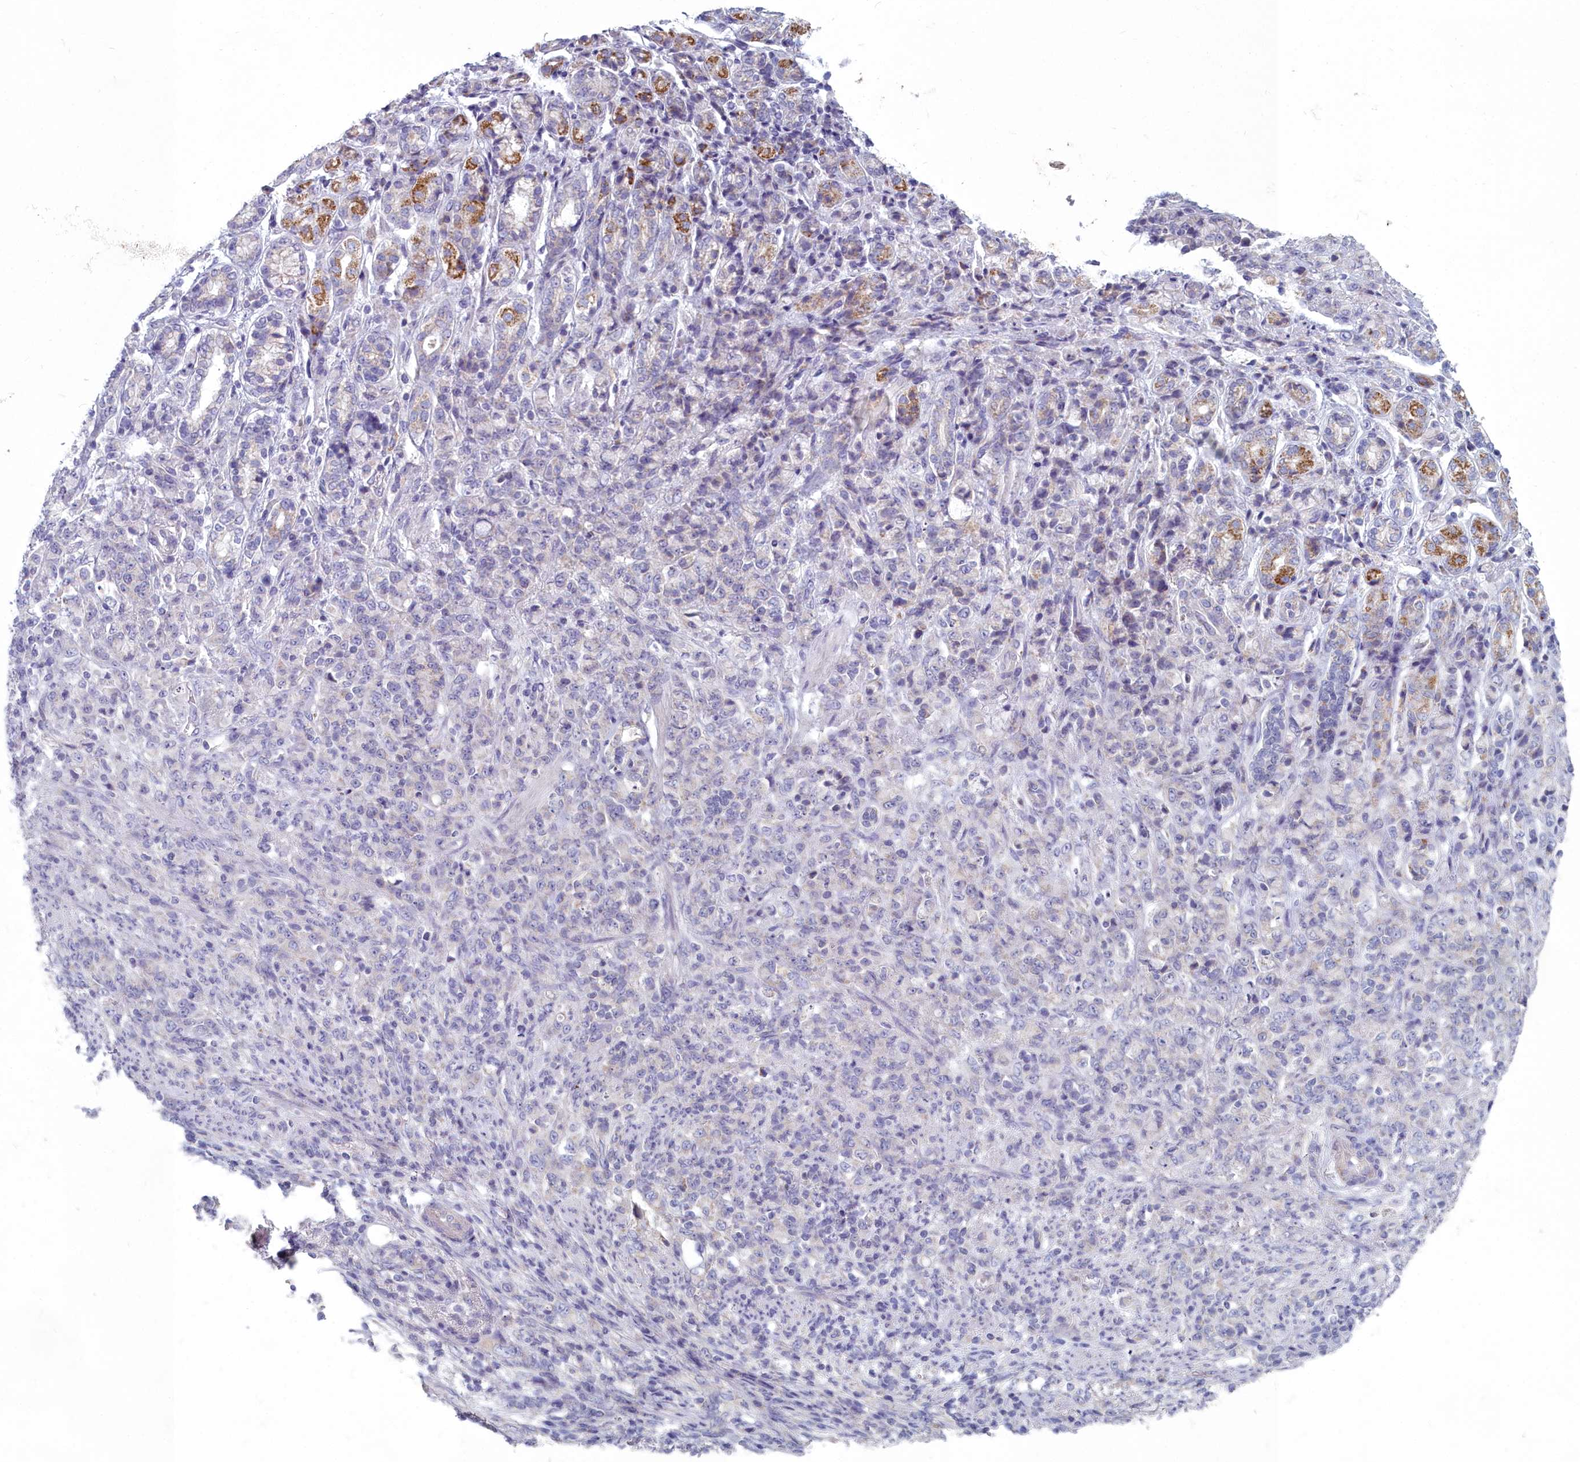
{"staining": {"intensity": "negative", "quantity": "none", "location": "none"}, "tissue": "stomach cancer", "cell_type": "Tumor cells", "image_type": "cancer", "snomed": [{"axis": "morphology", "description": "Adenocarcinoma, NOS"}, {"axis": "topography", "description": "Stomach"}], "caption": "High magnification brightfield microscopy of stomach cancer stained with DAB (3,3'-diaminobenzidine) (brown) and counterstained with hematoxylin (blue): tumor cells show no significant expression.", "gene": "INSYN2A", "patient": {"sex": "female", "age": 79}}